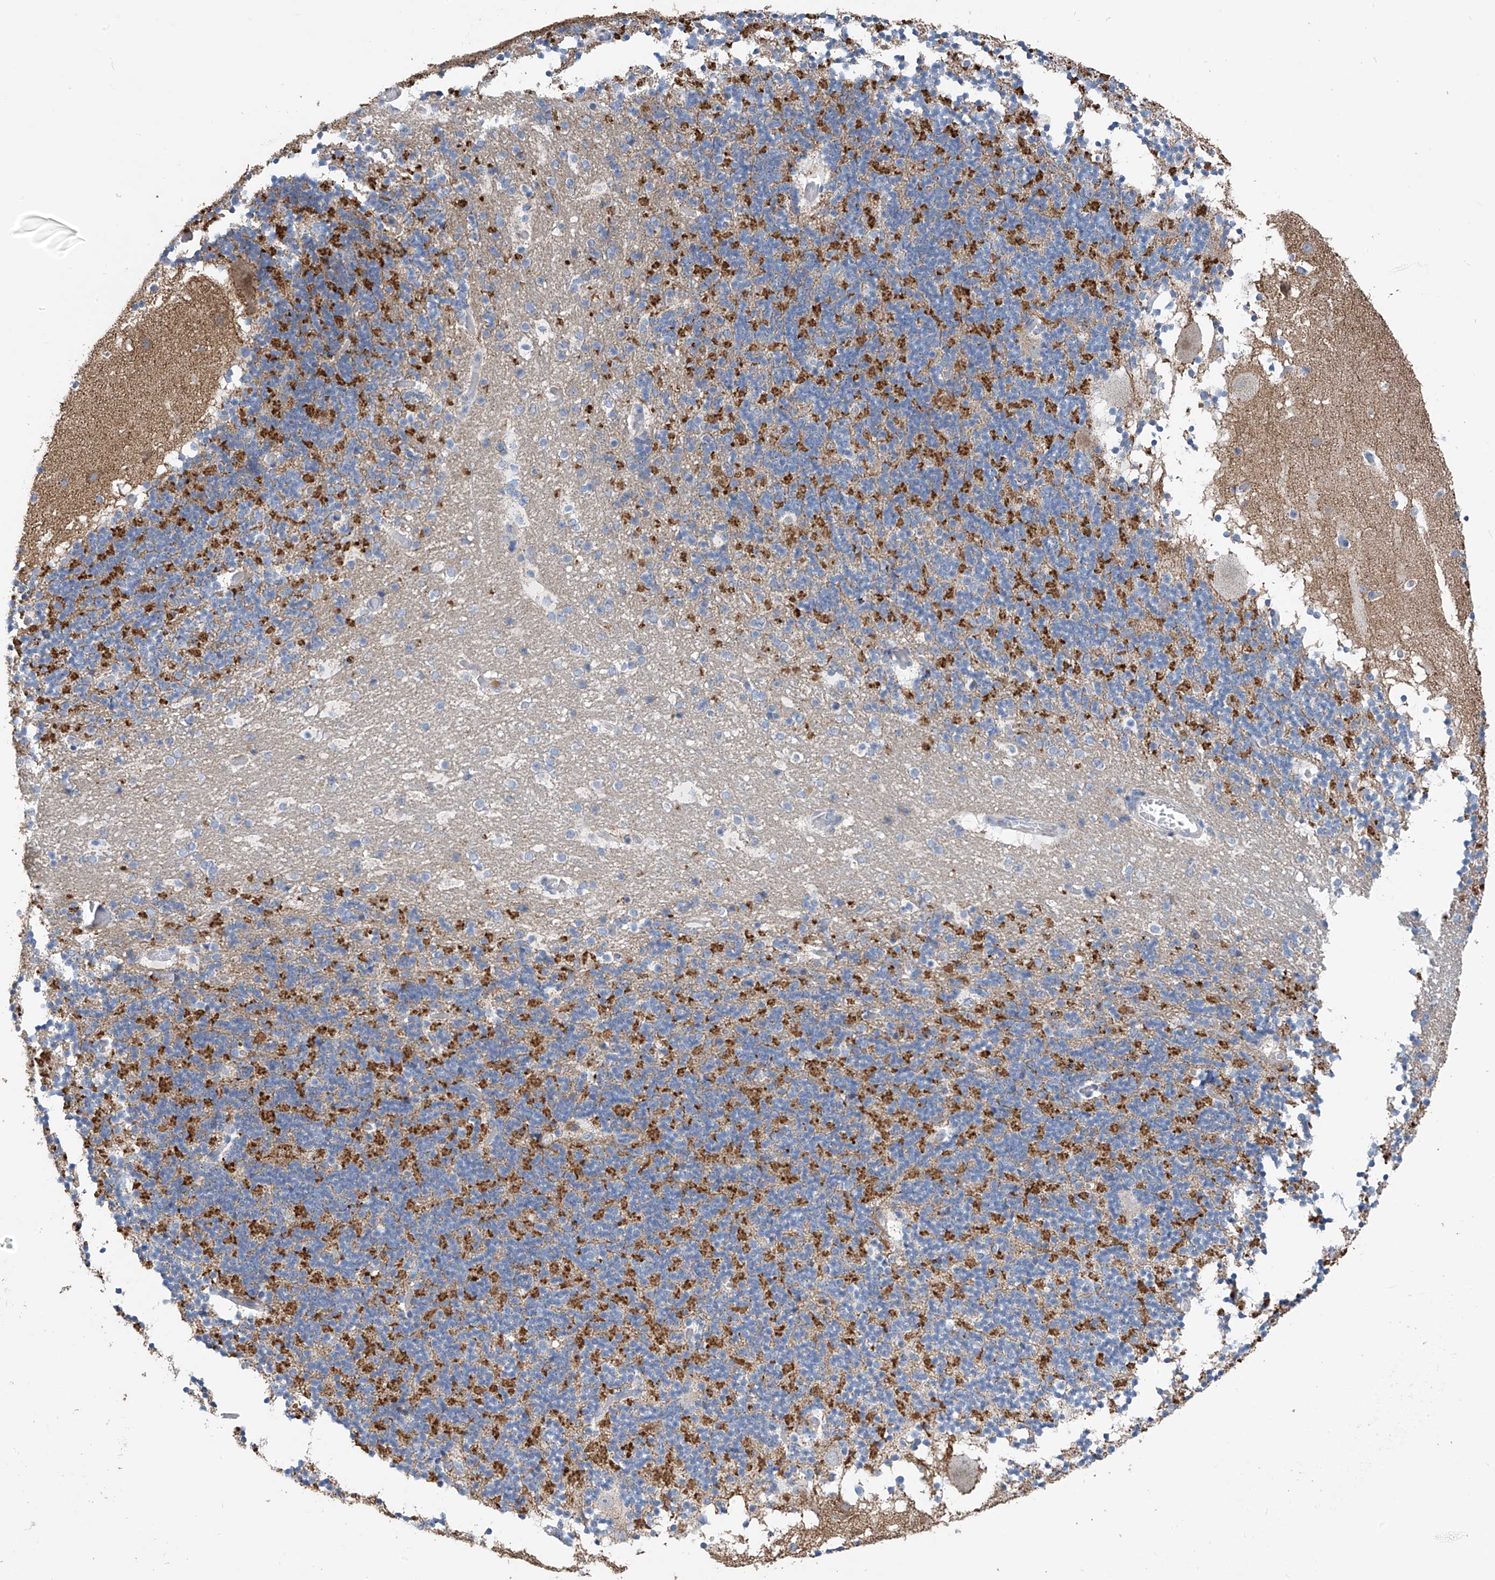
{"staining": {"intensity": "moderate", "quantity": "<25%", "location": "cytoplasmic/membranous"}, "tissue": "cerebellum", "cell_type": "Cells in granular layer", "image_type": "normal", "snomed": [{"axis": "morphology", "description": "Normal tissue, NOS"}, {"axis": "topography", "description": "Cerebellum"}], "caption": "Protein staining of benign cerebellum displays moderate cytoplasmic/membranous staining in approximately <25% of cells in granular layer.", "gene": "SYN3", "patient": {"sex": "male", "age": 57}}